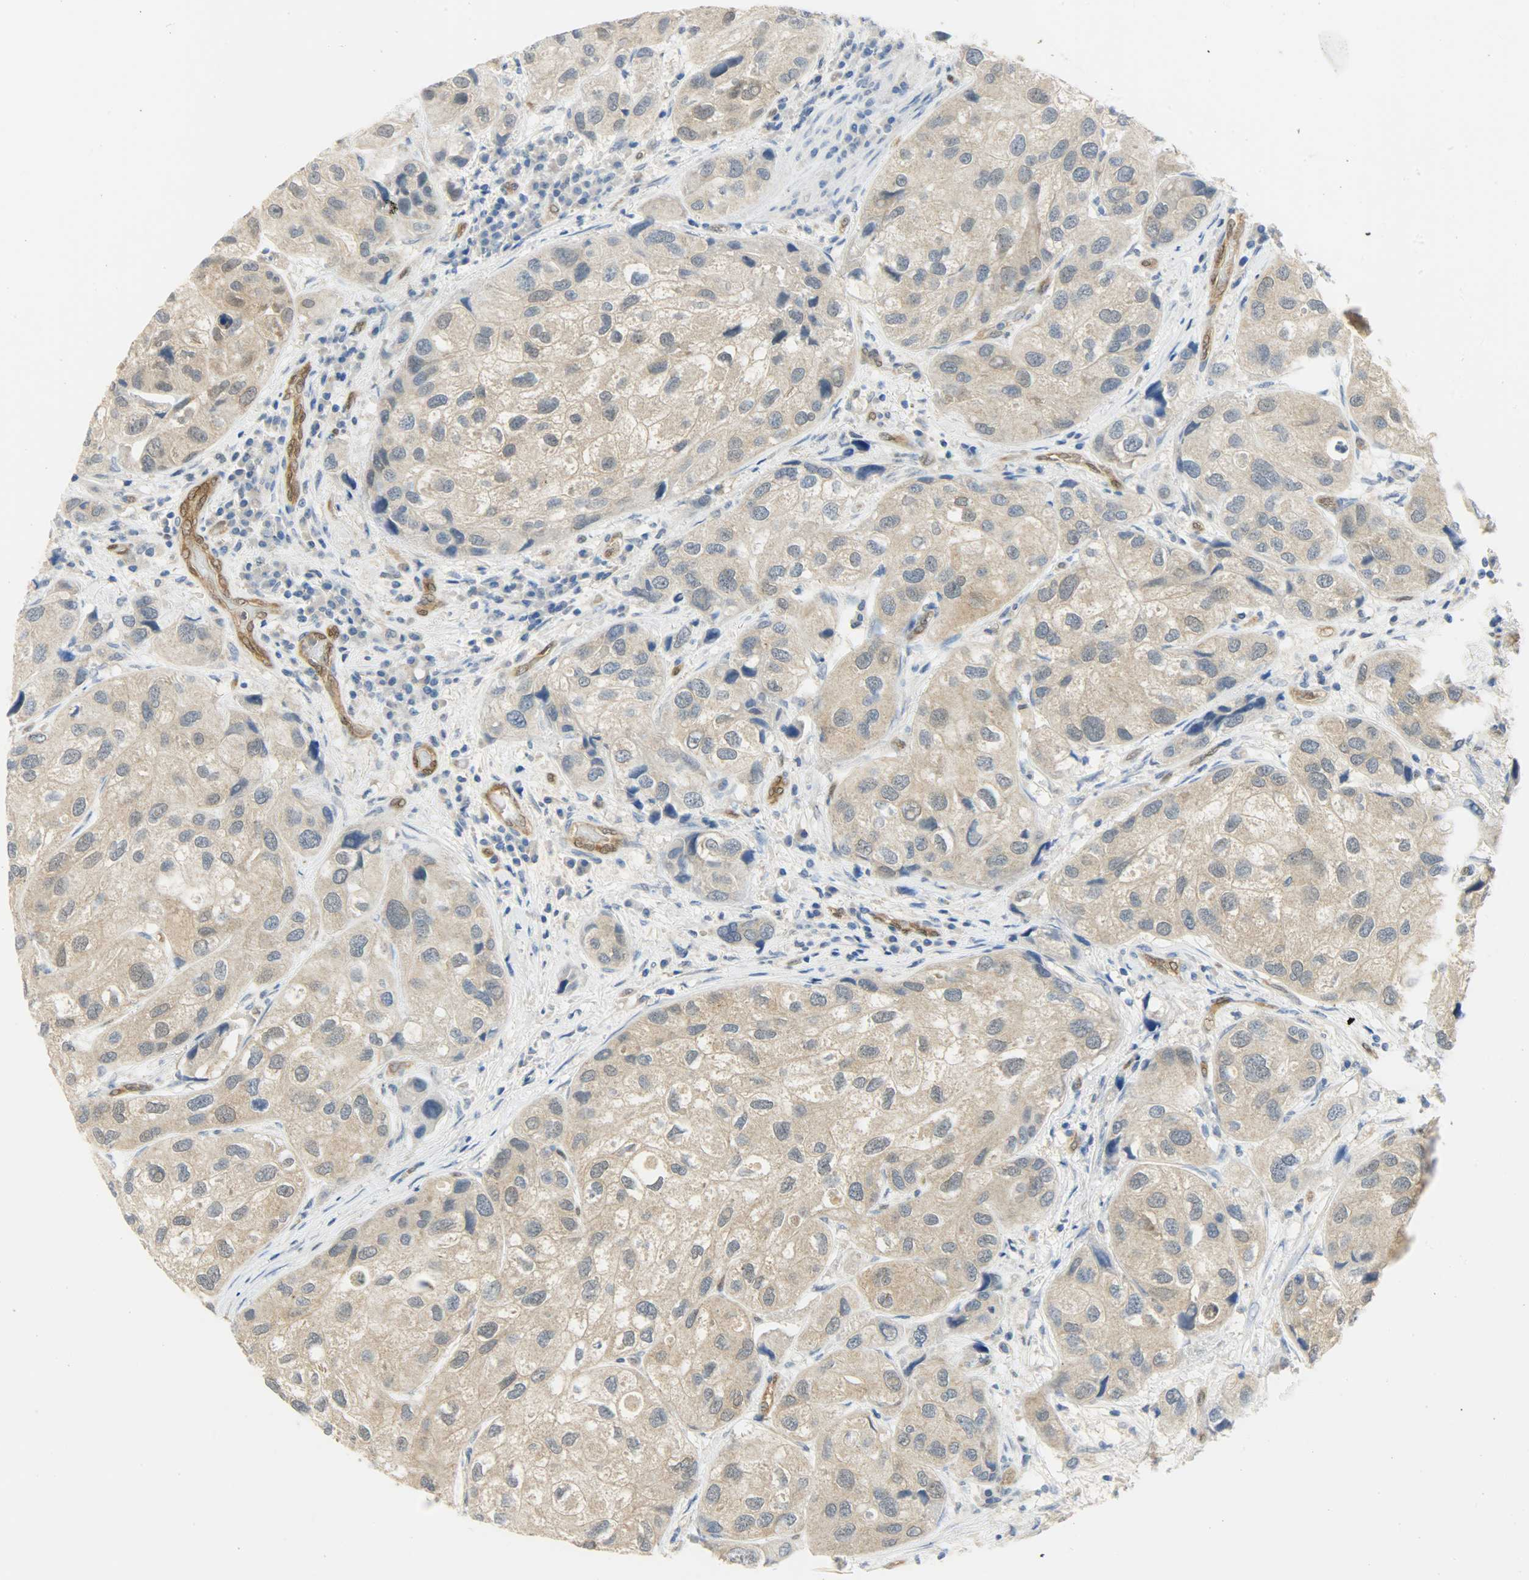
{"staining": {"intensity": "weak", "quantity": ">75%", "location": "cytoplasmic/membranous"}, "tissue": "urothelial cancer", "cell_type": "Tumor cells", "image_type": "cancer", "snomed": [{"axis": "morphology", "description": "Urothelial carcinoma, High grade"}, {"axis": "topography", "description": "Urinary bladder"}], "caption": "Approximately >75% of tumor cells in human high-grade urothelial carcinoma display weak cytoplasmic/membranous protein staining as visualized by brown immunohistochemical staining.", "gene": "FKBP1A", "patient": {"sex": "female", "age": 64}}